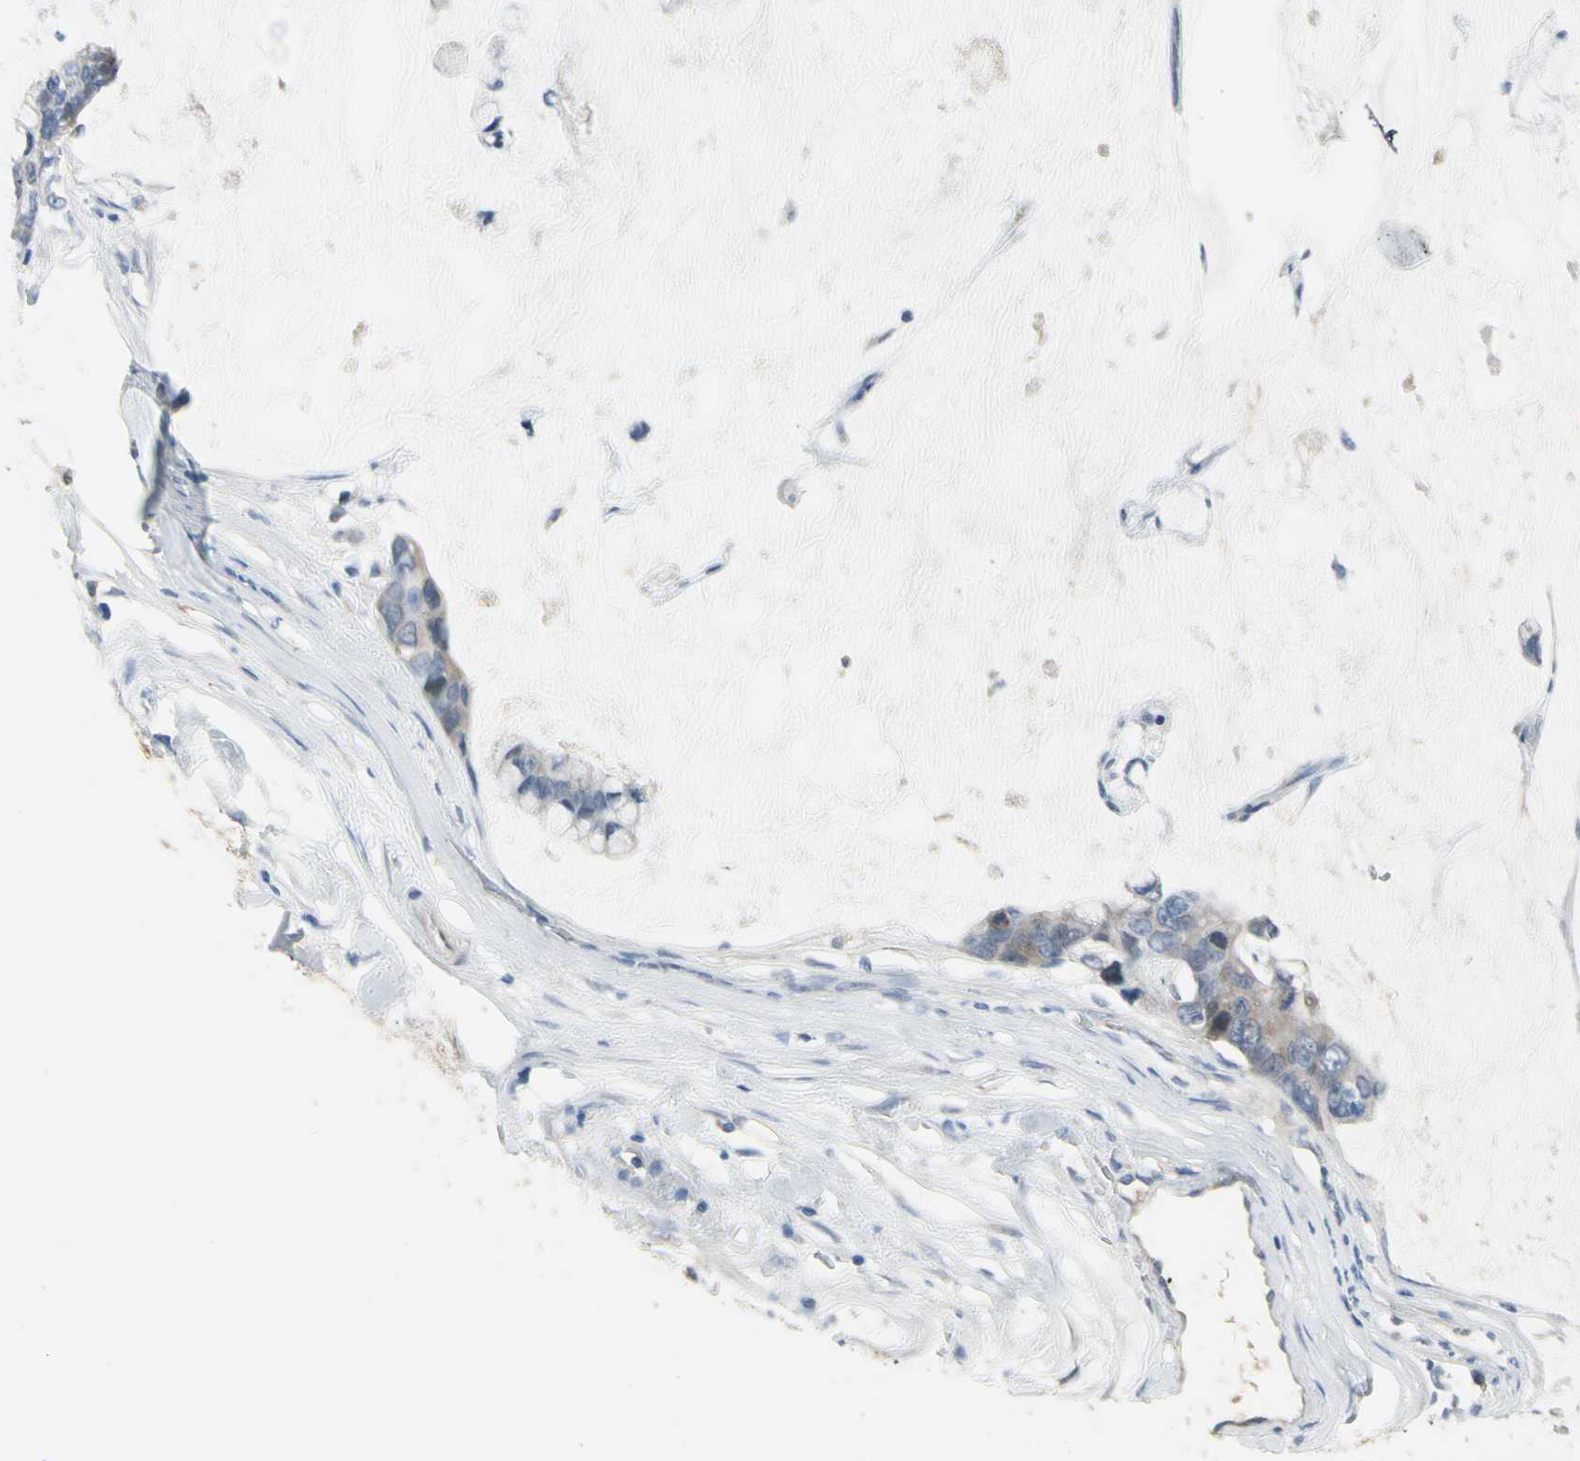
{"staining": {"intensity": "negative", "quantity": "none", "location": "none"}, "tissue": "stomach cancer", "cell_type": "Tumor cells", "image_type": "cancer", "snomed": [{"axis": "morphology", "description": "Adenocarcinoma, NOS"}, {"axis": "topography", "description": "Stomach, lower"}], "caption": "A high-resolution histopathology image shows immunohistochemistry staining of stomach cancer (adenocarcinoma), which displays no significant positivity in tumor cells.", "gene": "LHX9", "patient": {"sex": "male", "age": 84}}